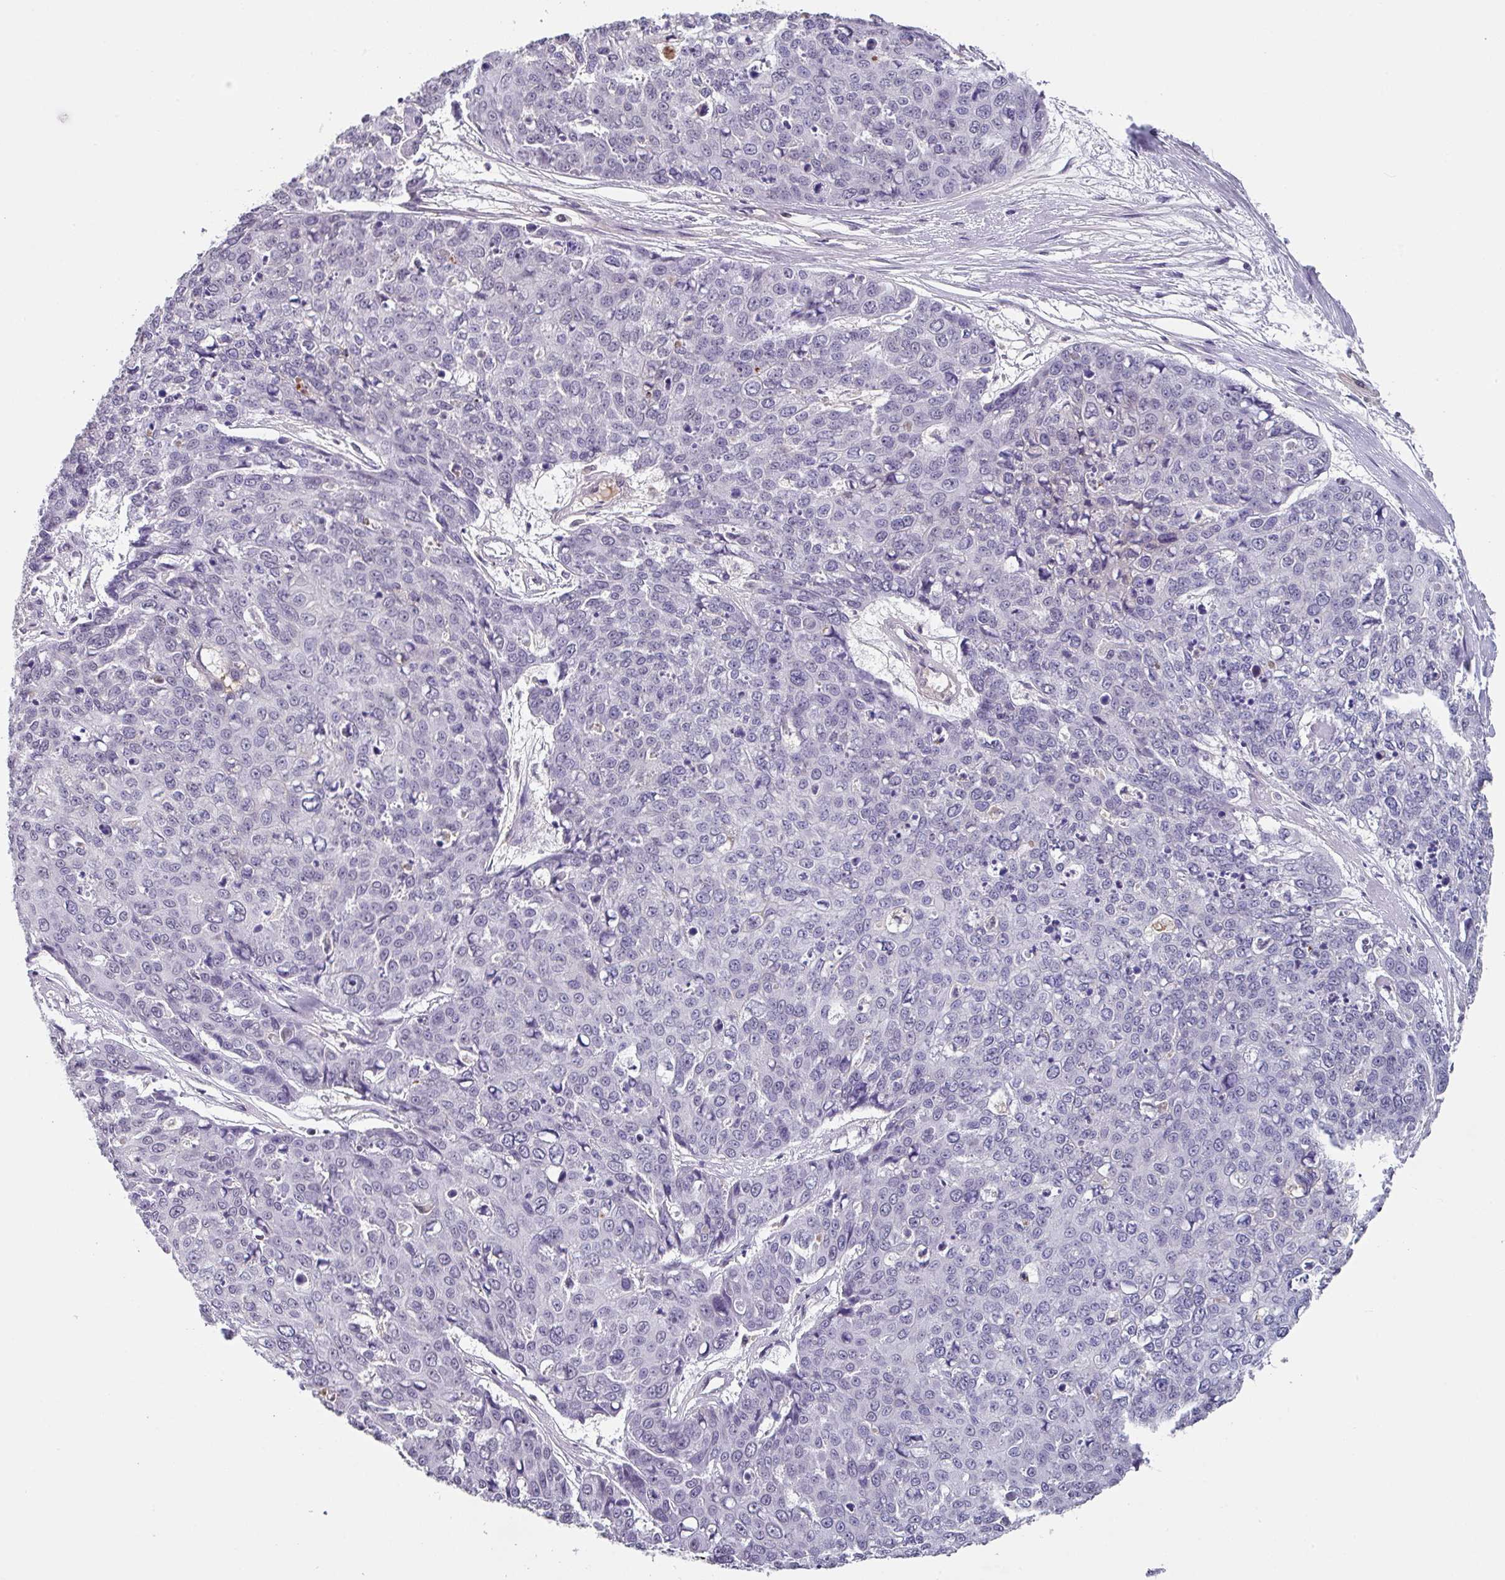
{"staining": {"intensity": "negative", "quantity": "none", "location": "none"}, "tissue": "skin cancer", "cell_type": "Tumor cells", "image_type": "cancer", "snomed": [{"axis": "morphology", "description": "Squamous cell carcinoma, NOS"}, {"axis": "topography", "description": "Skin"}], "caption": "High power microscopy micrograph of an IHC histopathology image of squamous cell carcinoma (skin), revealing no significant expression in tumor cells. Brightfield microscopy of IHC stained with DAB (brown) and hematoxylin (blue), captured at high magnification.", "gene": "C1QB", "patient": {"sex": "male", "age": 71}}